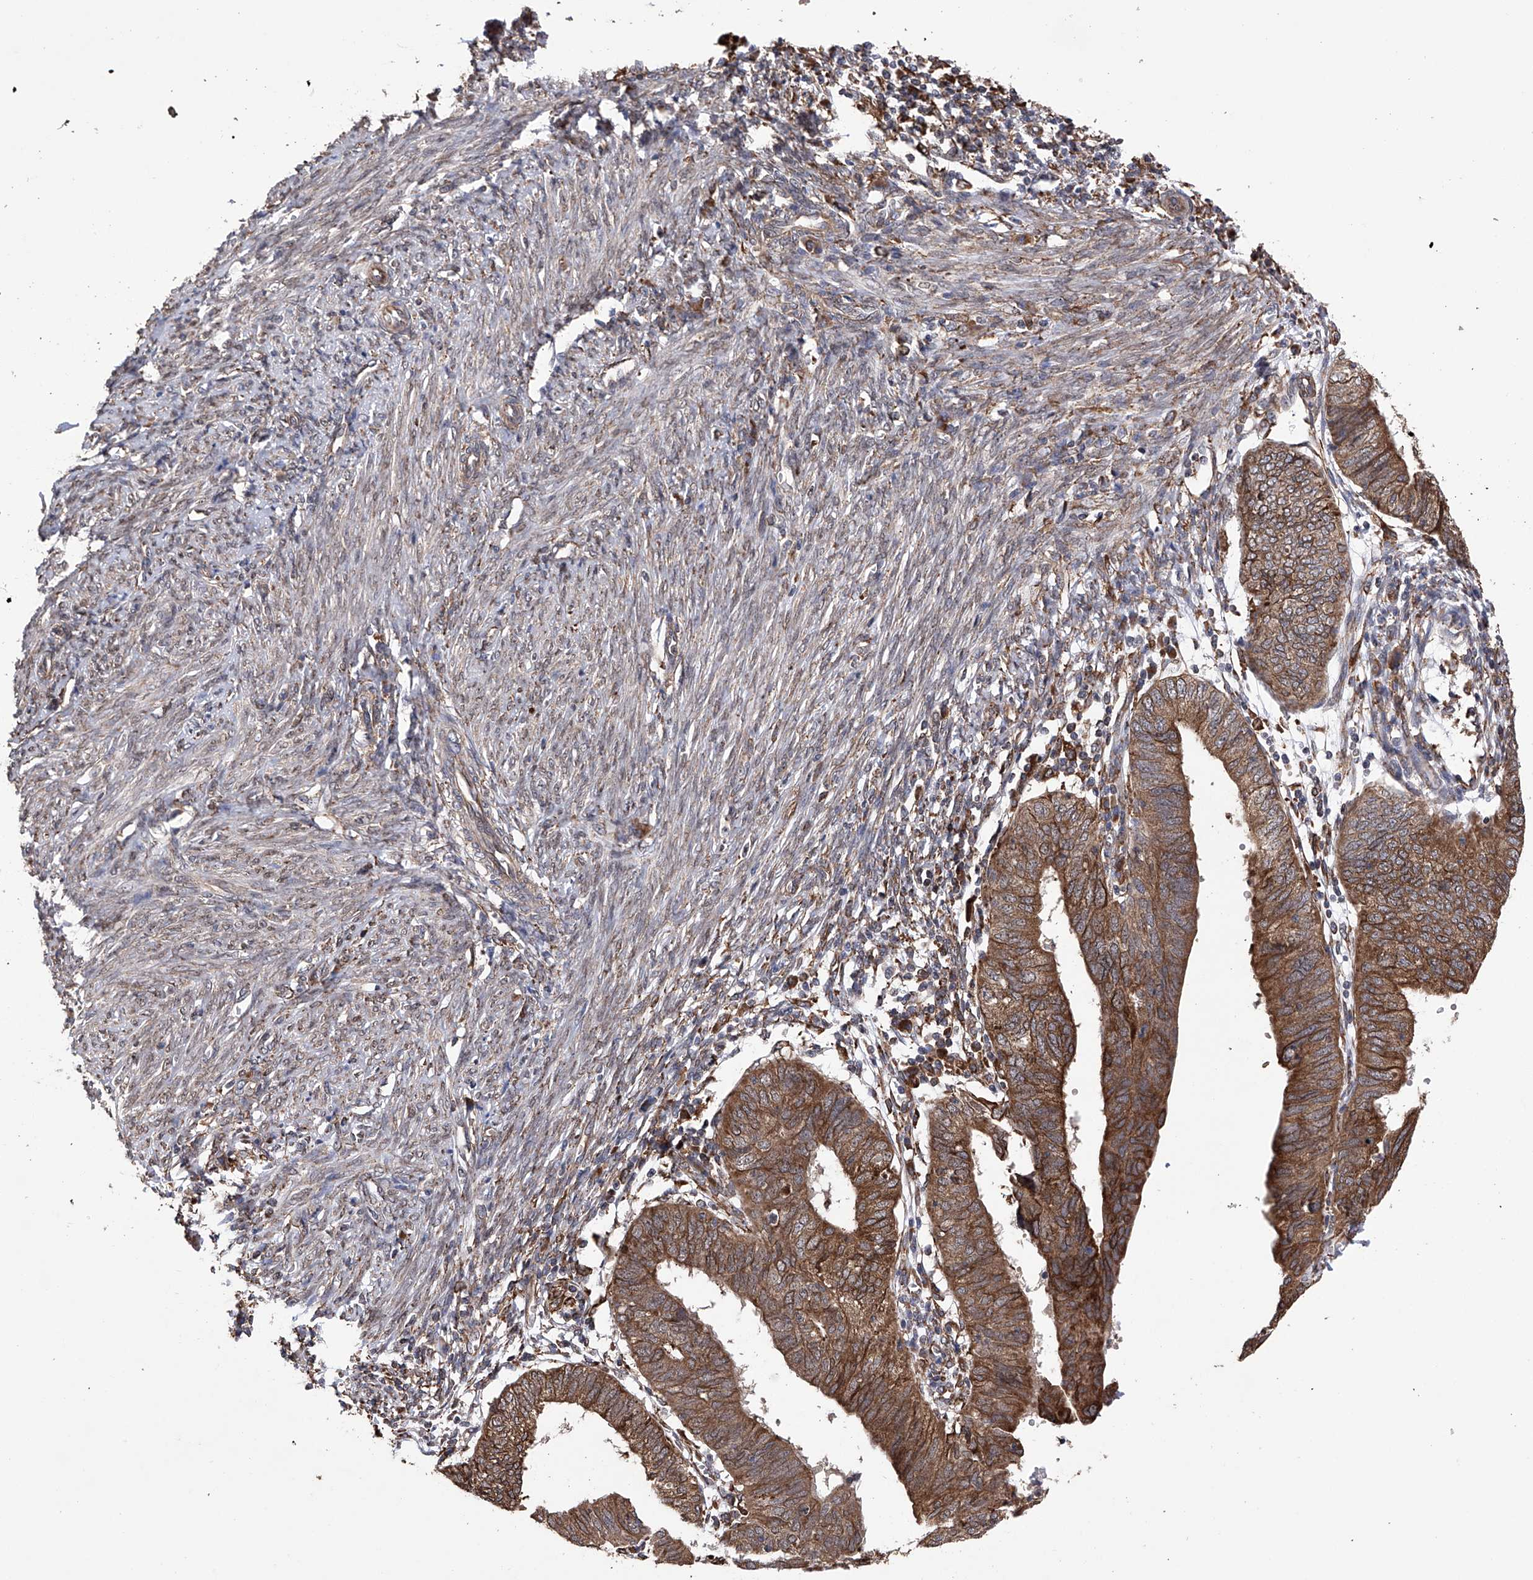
{"staining": {"intensity": "strong", "quantity": ">75%", "location": "cytoplasmic/membranous"}, "tissue": "endometrial cancer", "cell_type": "Tumor cells", "image_type": "cancer", "snomed": [{"axis": "morphology", "description": "Adenocarcinoma, NOS"}, {"axis": "topography", "description": "Uterus"}], "caption": "Protein expression analysis of endometrial adenocarcinoma reveals strong cytoplasmic/membranous expression in approximately >75% of tumor cells.", "gene": "DNAH8", "patient": {"sex": "female", "age": 77}}